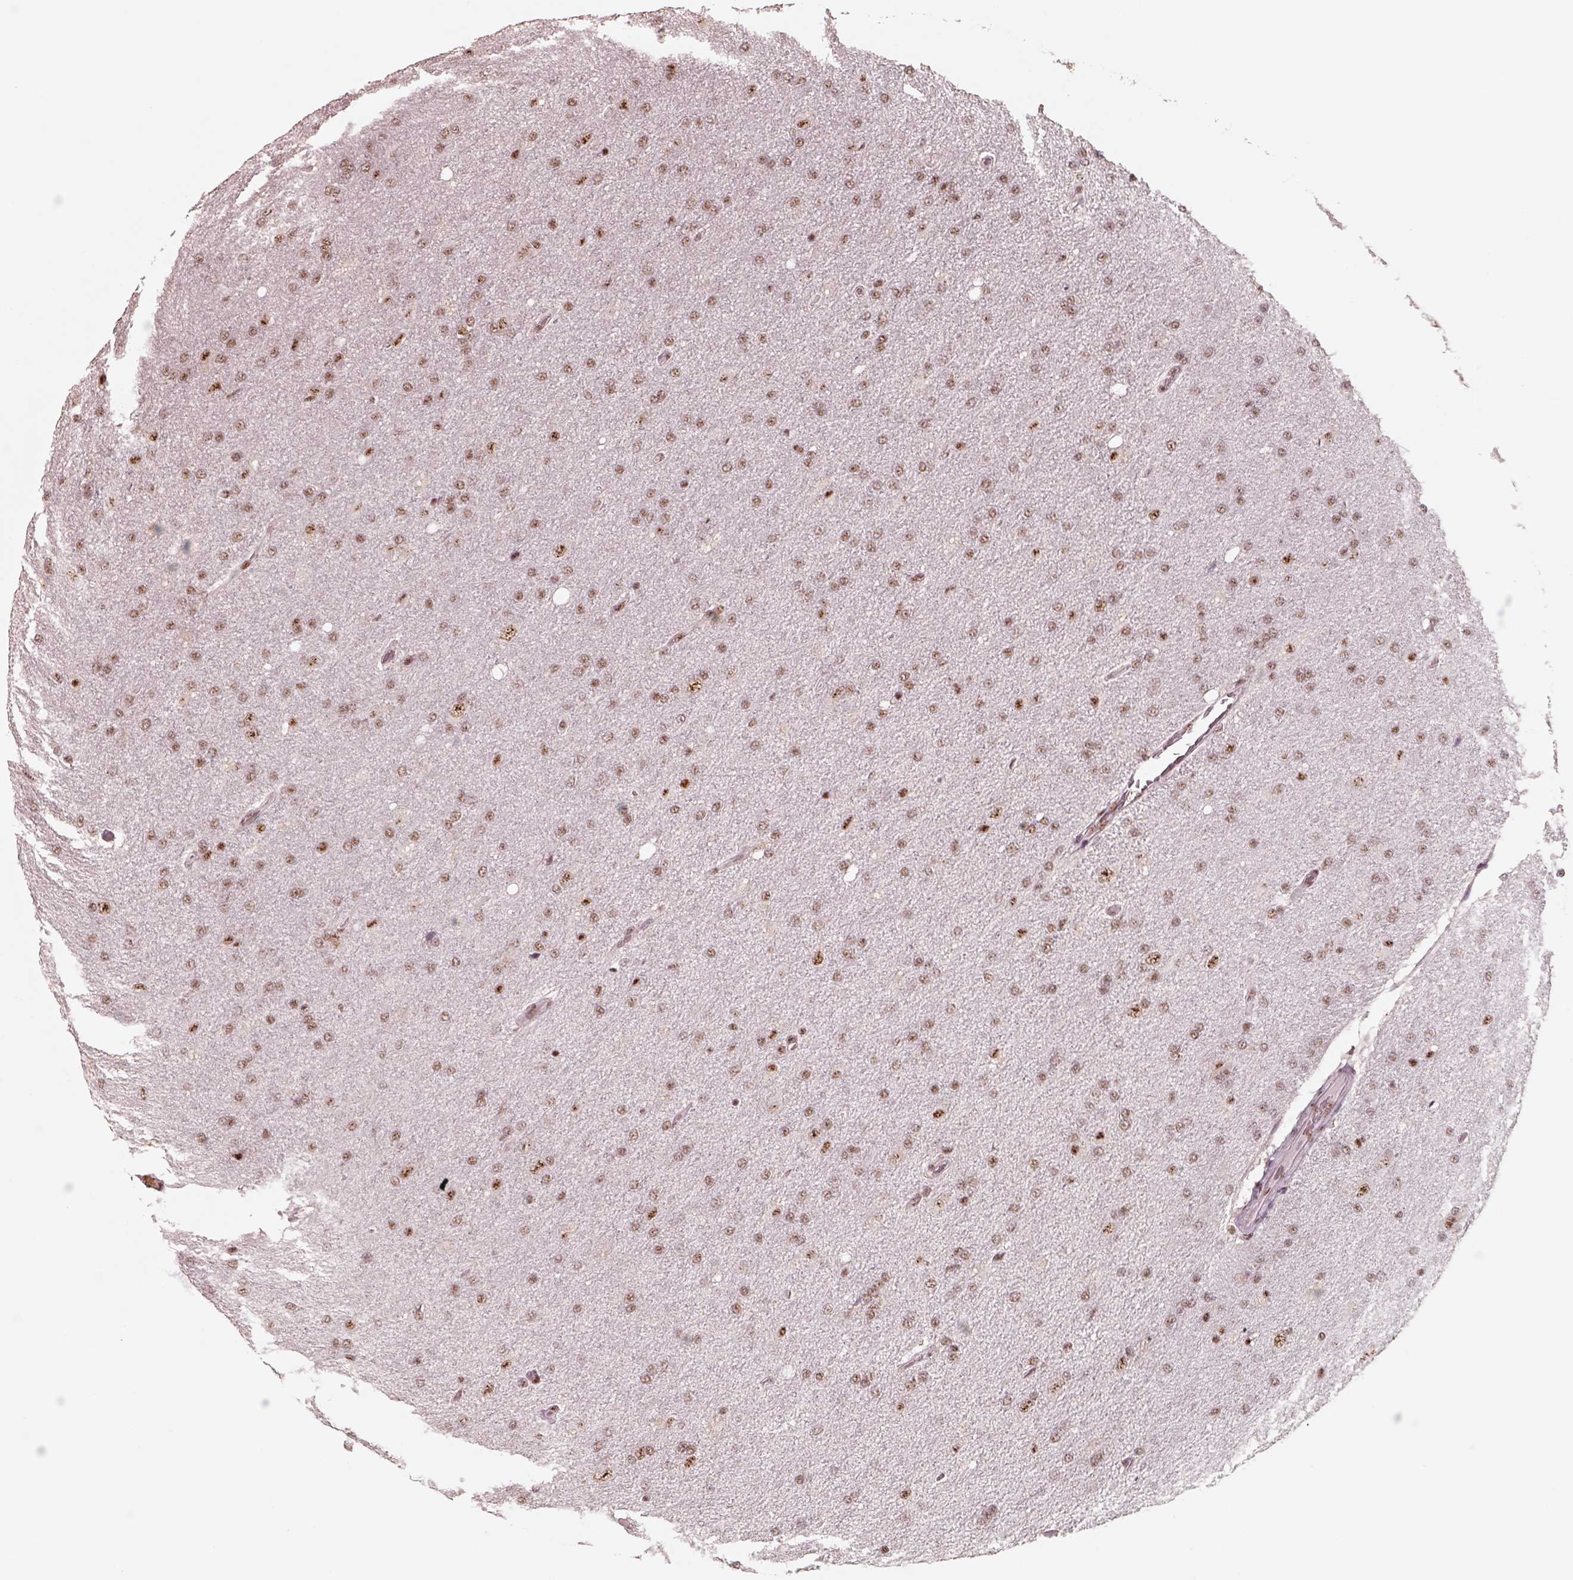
{"staining": {"intensity": "moderate", "quantity": ">75%", "location": "nuclear"}, "tissue": "glioma", "cell_type": "Tumor cells", "image_type": "cancer", "snomed": [{"axis": "morphology", "description": "Glioma, malignant, High grade"}, {"axis": "topography", "description": "Cerebral cortex"}], "caption": "Moderate nuclear protein expression is appreciated in about >75% of tumor cells in malignant glioma (high-grade).", "gene": "ATXN7L3", "patient": {"sex": "male", "age": 70}}